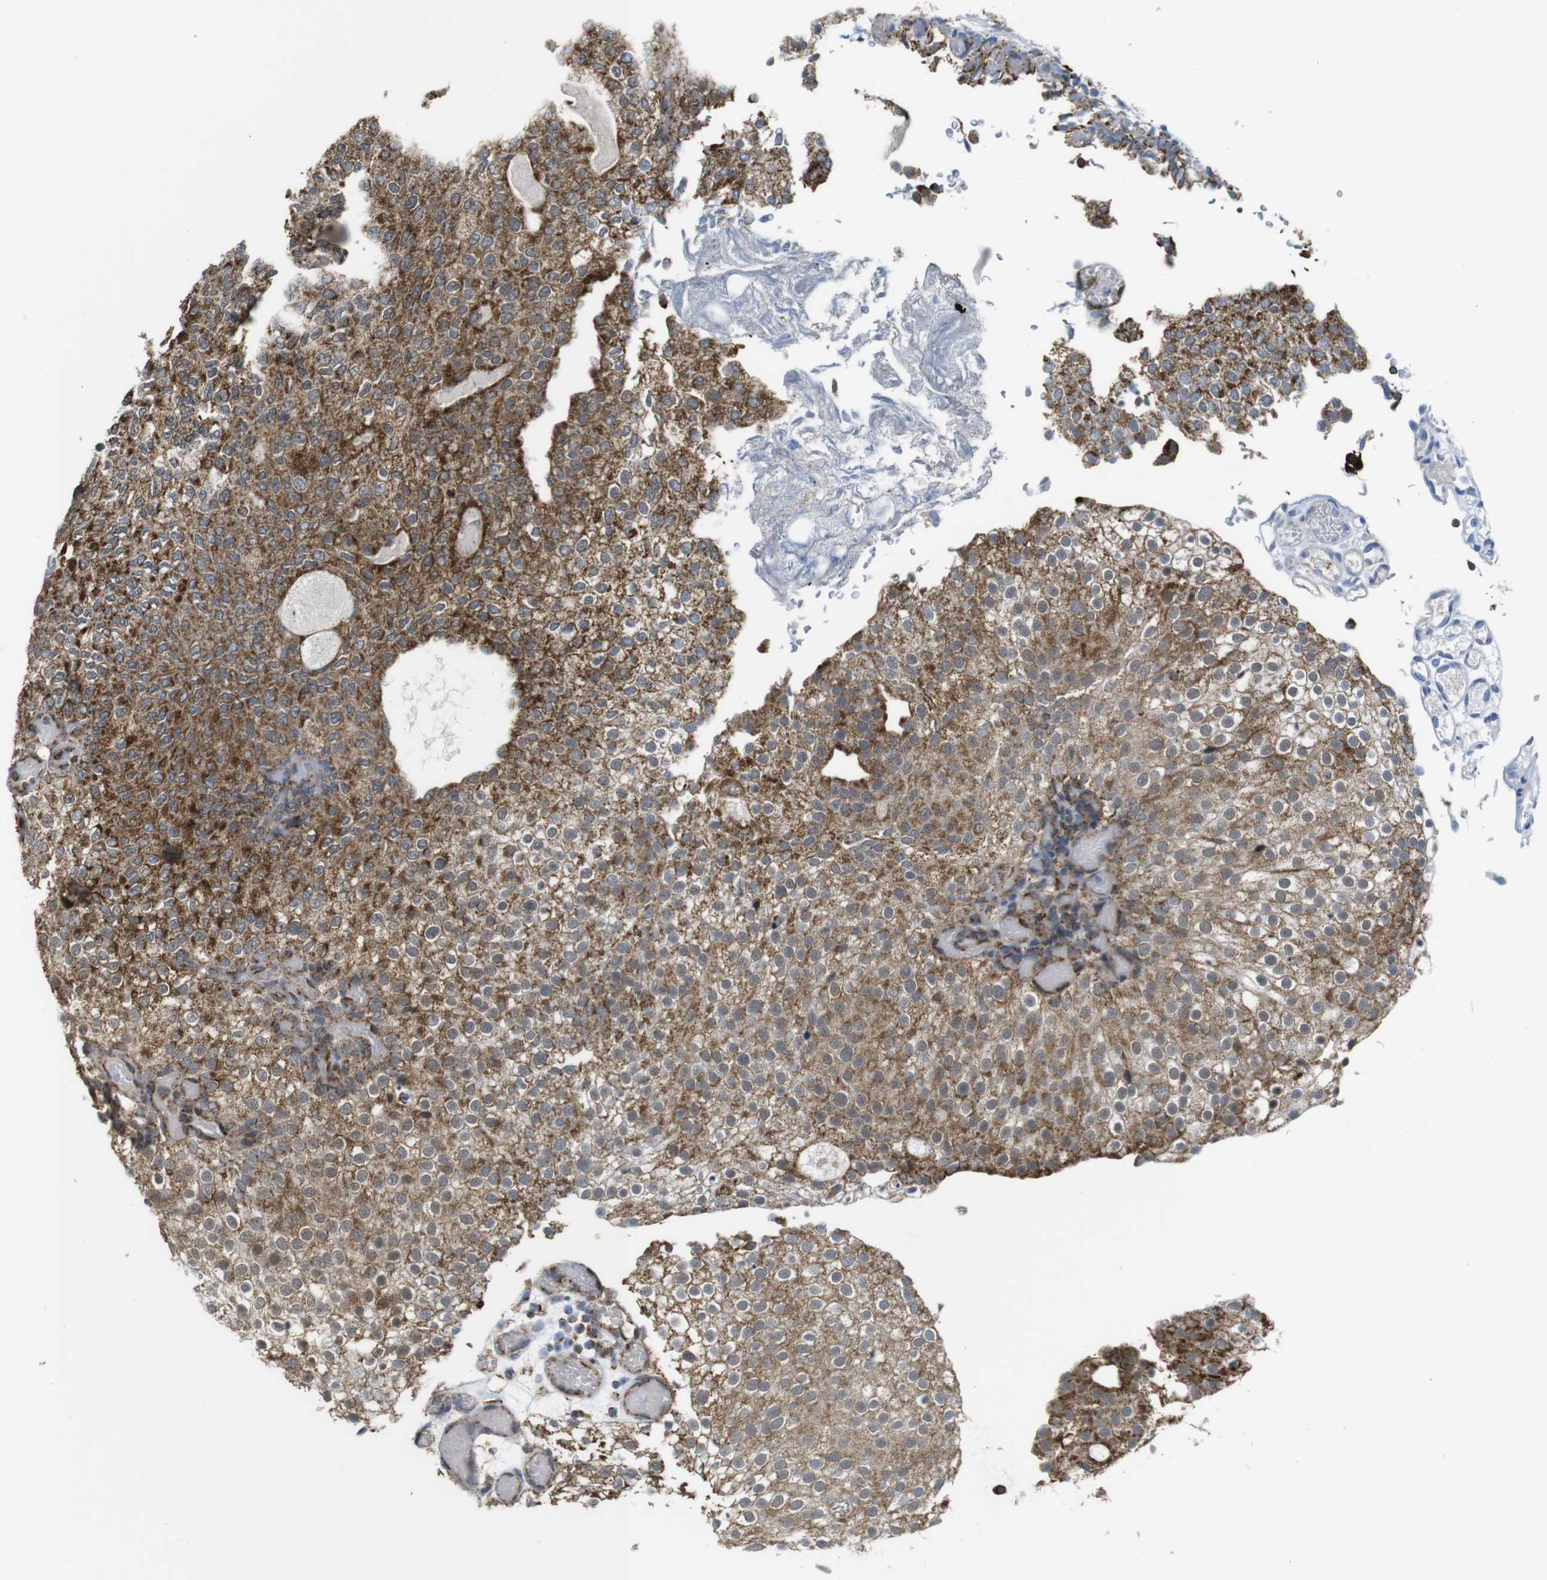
{"staining": {"intensity": "moderate", "quantity": ">75%", "location": "cytoplasmic/membranous"}, "tissue": "urothelial cancer", "cell_type": "Tumor cells", "image_type": "cancer", "snomed": [{"axis": "morphology", "description": "Urothelial carcinoma, Low grade"}, {"axis": "topography", "description": "Urinary bladder"}], "caption": "Protein expression by IHC reveals moderate cytoplasmic/membranous positivity in approximately >75% of tumor cells in urothelial carcinoma (low-grade).", "gene": "CALHM2", "patient": {"sex": "male", "age": 78}}